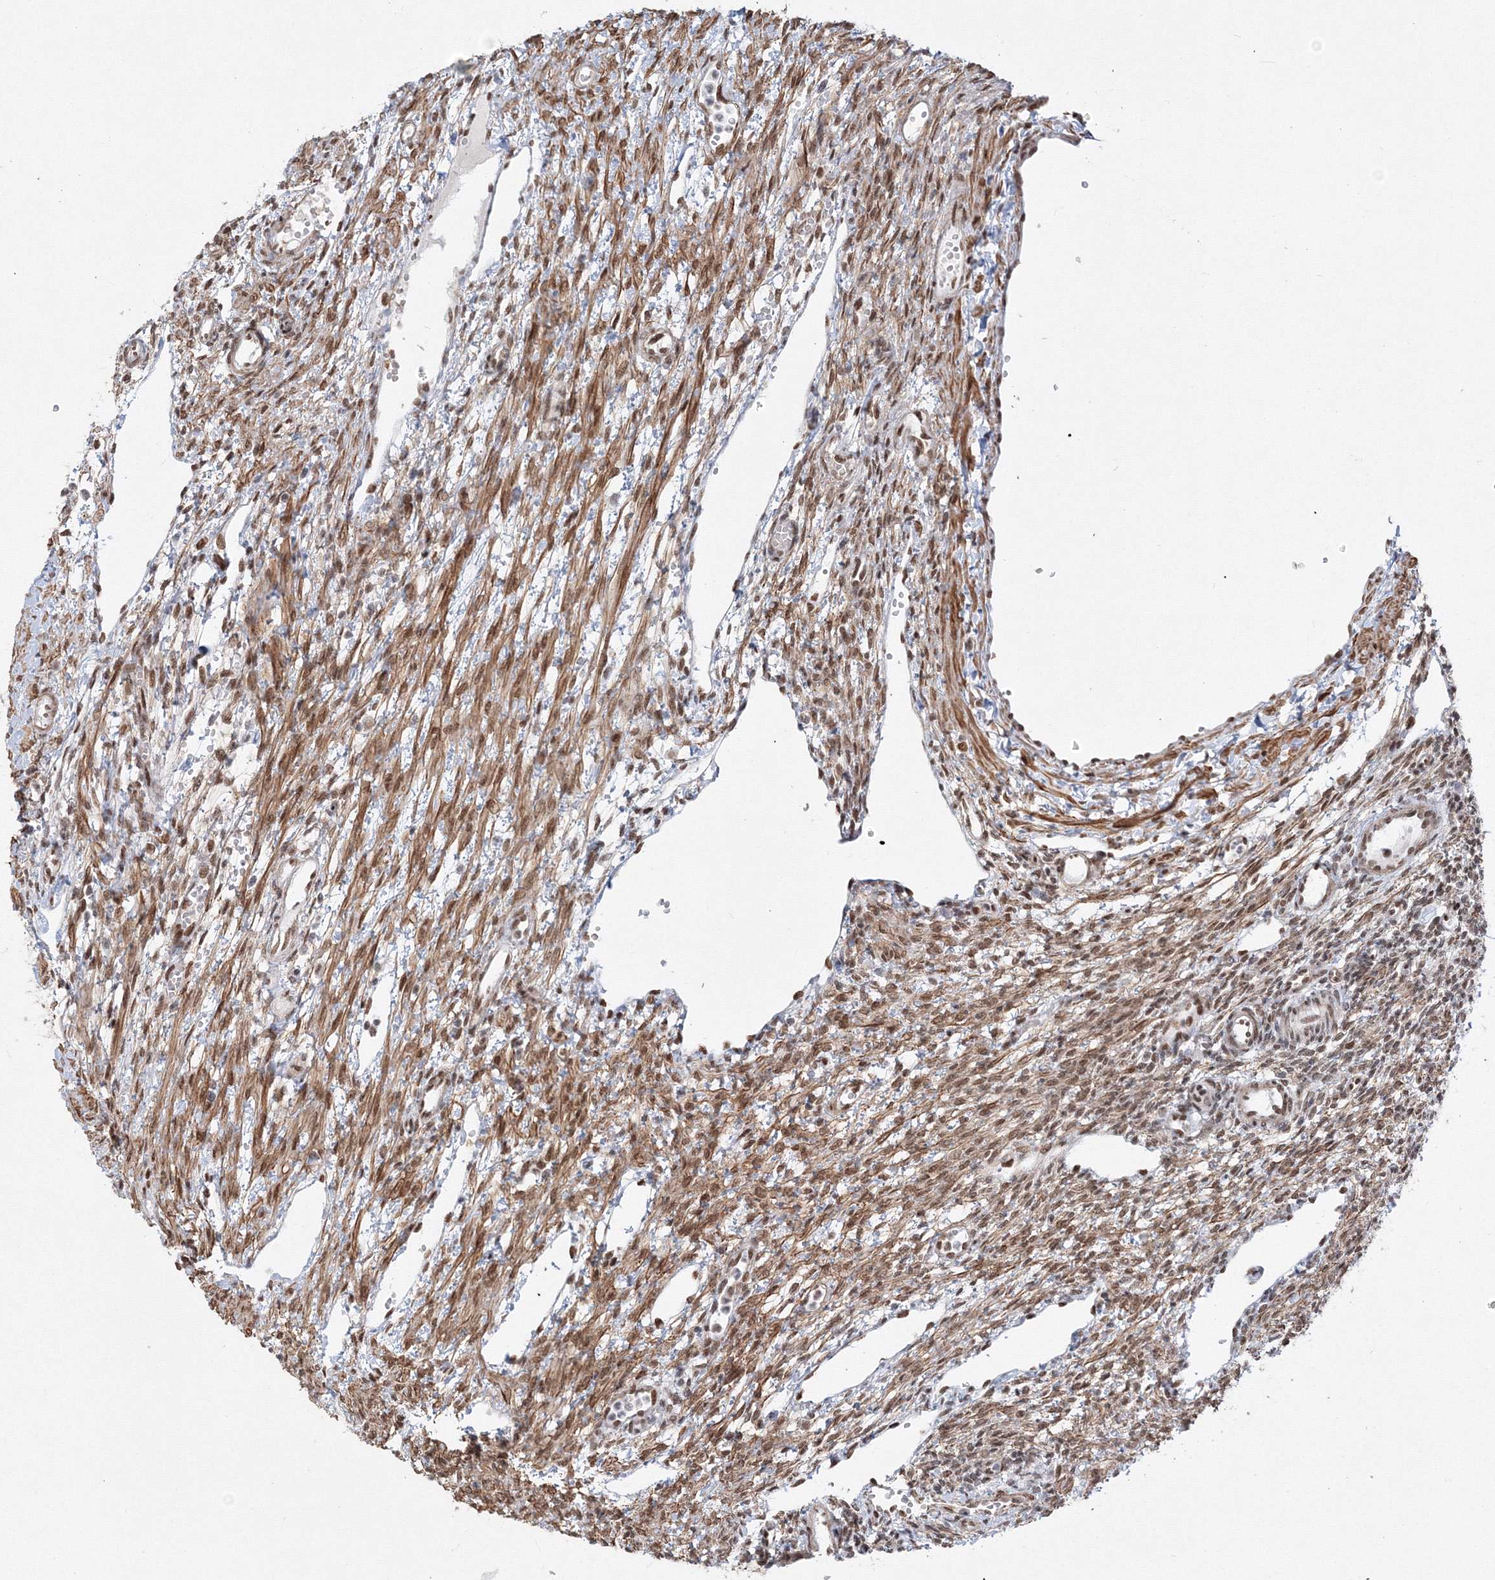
{"staining": {"intensity": "moderate", "quantity": "<25%", "location": "cytoplasmic/membranous,nuclear"}, "tissue": "ovary", "cell_type": "Ovarian stroma cells", "image_type": "normal", "snomed": [{"axis": "morphology", "description": "Normal tissue, NOS"}, {"axis": "morphology", "description": "Cyst, NOS"}, {"axis": "topography", "description": "Ovary"}], "caption": "A histopathology image showing moderate cytoplasmic/membranous,nuclear positivity in about <25% of ovarian stroma cells in unremarkable ovary, as visualized by brown immunohistochemical staining.", "gene": "ZNF638", "patient": {"sex": "female", "age": 33}}